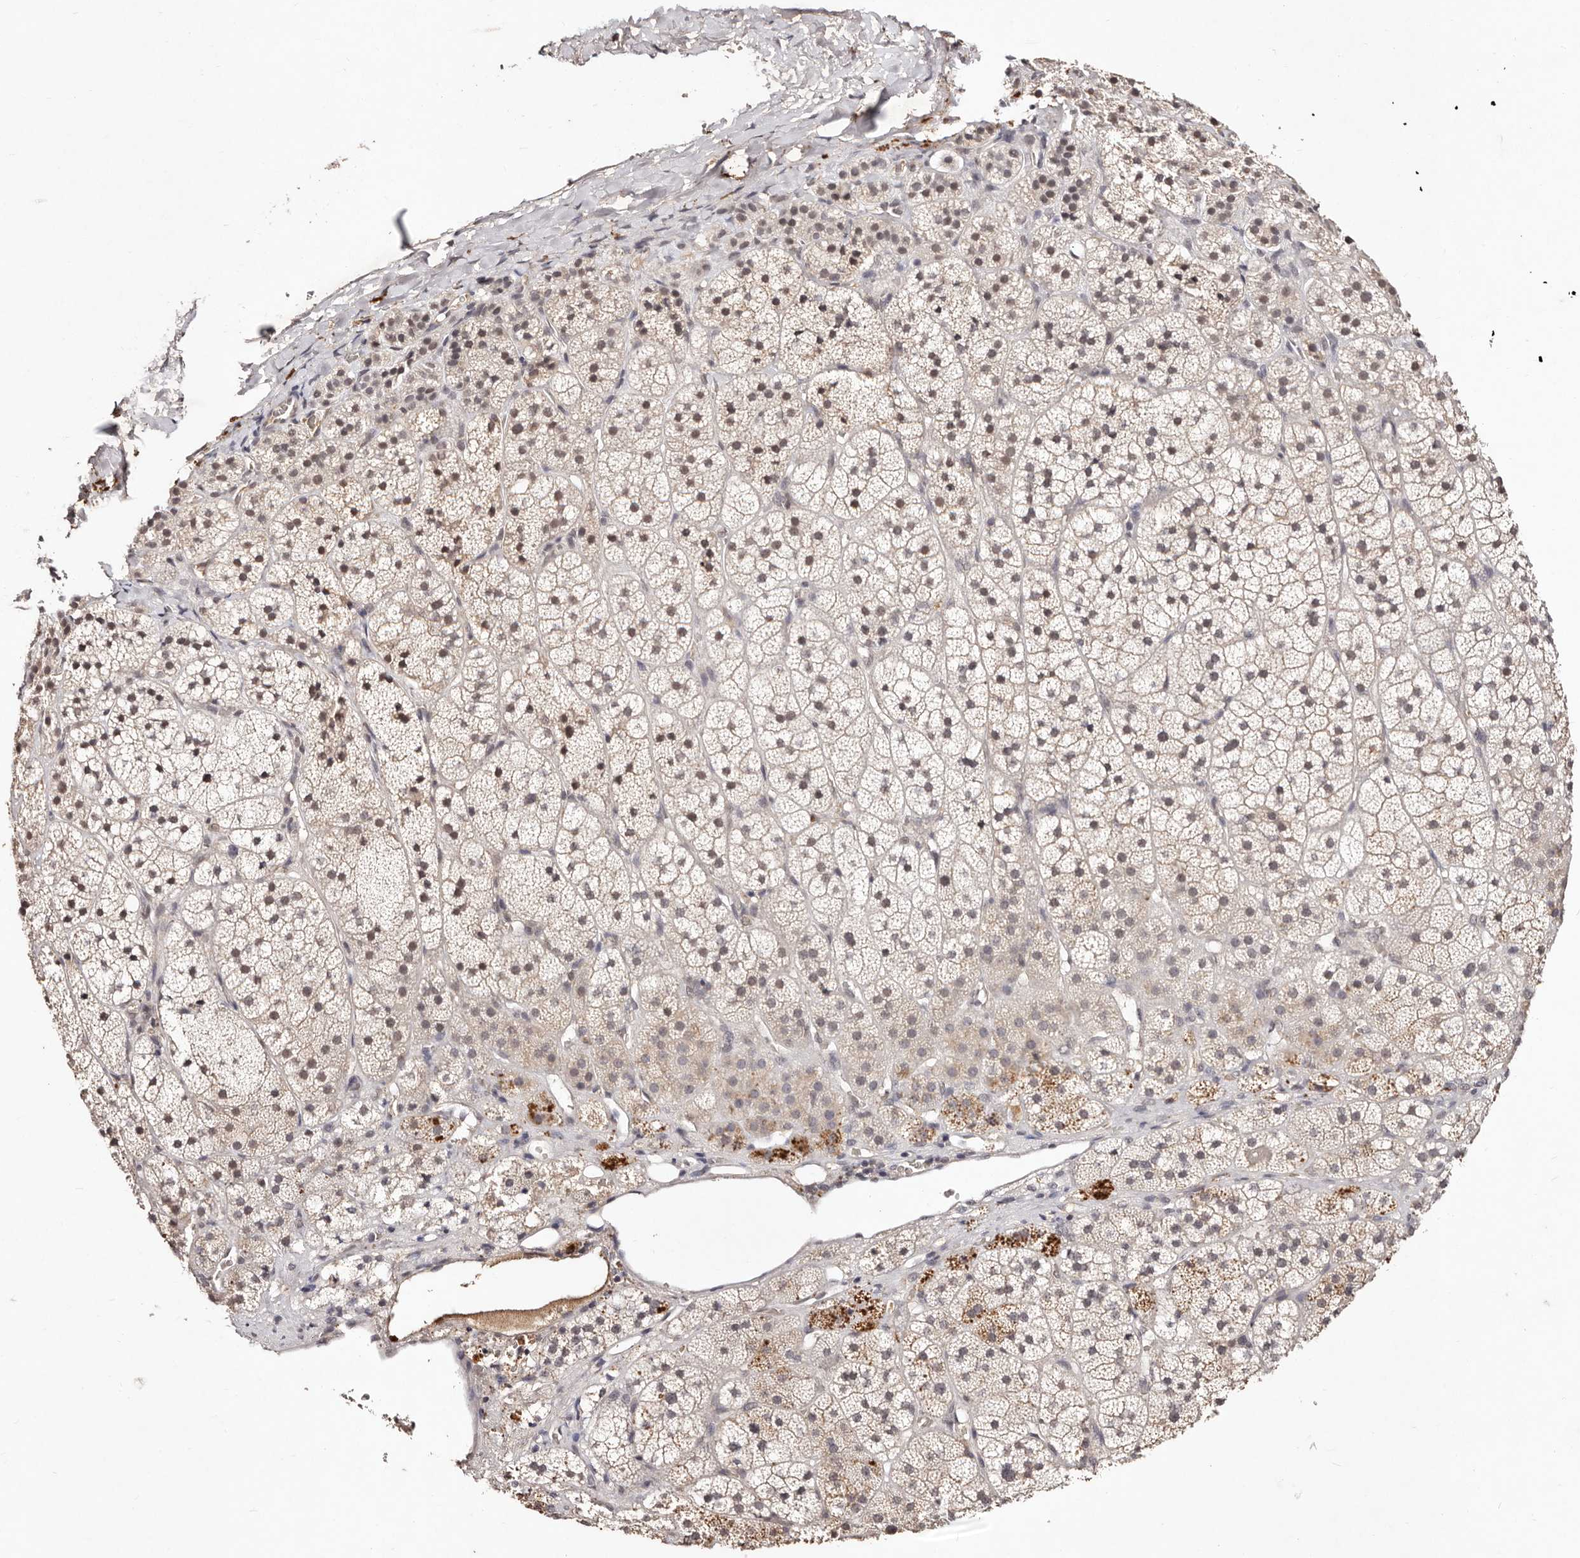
{"staining": {"intensity": "weak", "quantity": ">75%", "location": "nuclear"}, "tissue": "adrenal gland", "cell_type": "Glandular cells", "image_type": "normal", "snomed": [{"axis": "morphology", "description": "Normal tissue, NOS"}, {"axis": "topography", "description": "Adrenal gland"}], "caption": "Brown immunohistochemical staining in unremarkable adrenal gland demonstrates weak nuclear positivity in about >75% of glandular cells.", "gene": "BICRAL", "patient": {"sex": "female", "age": 44}}